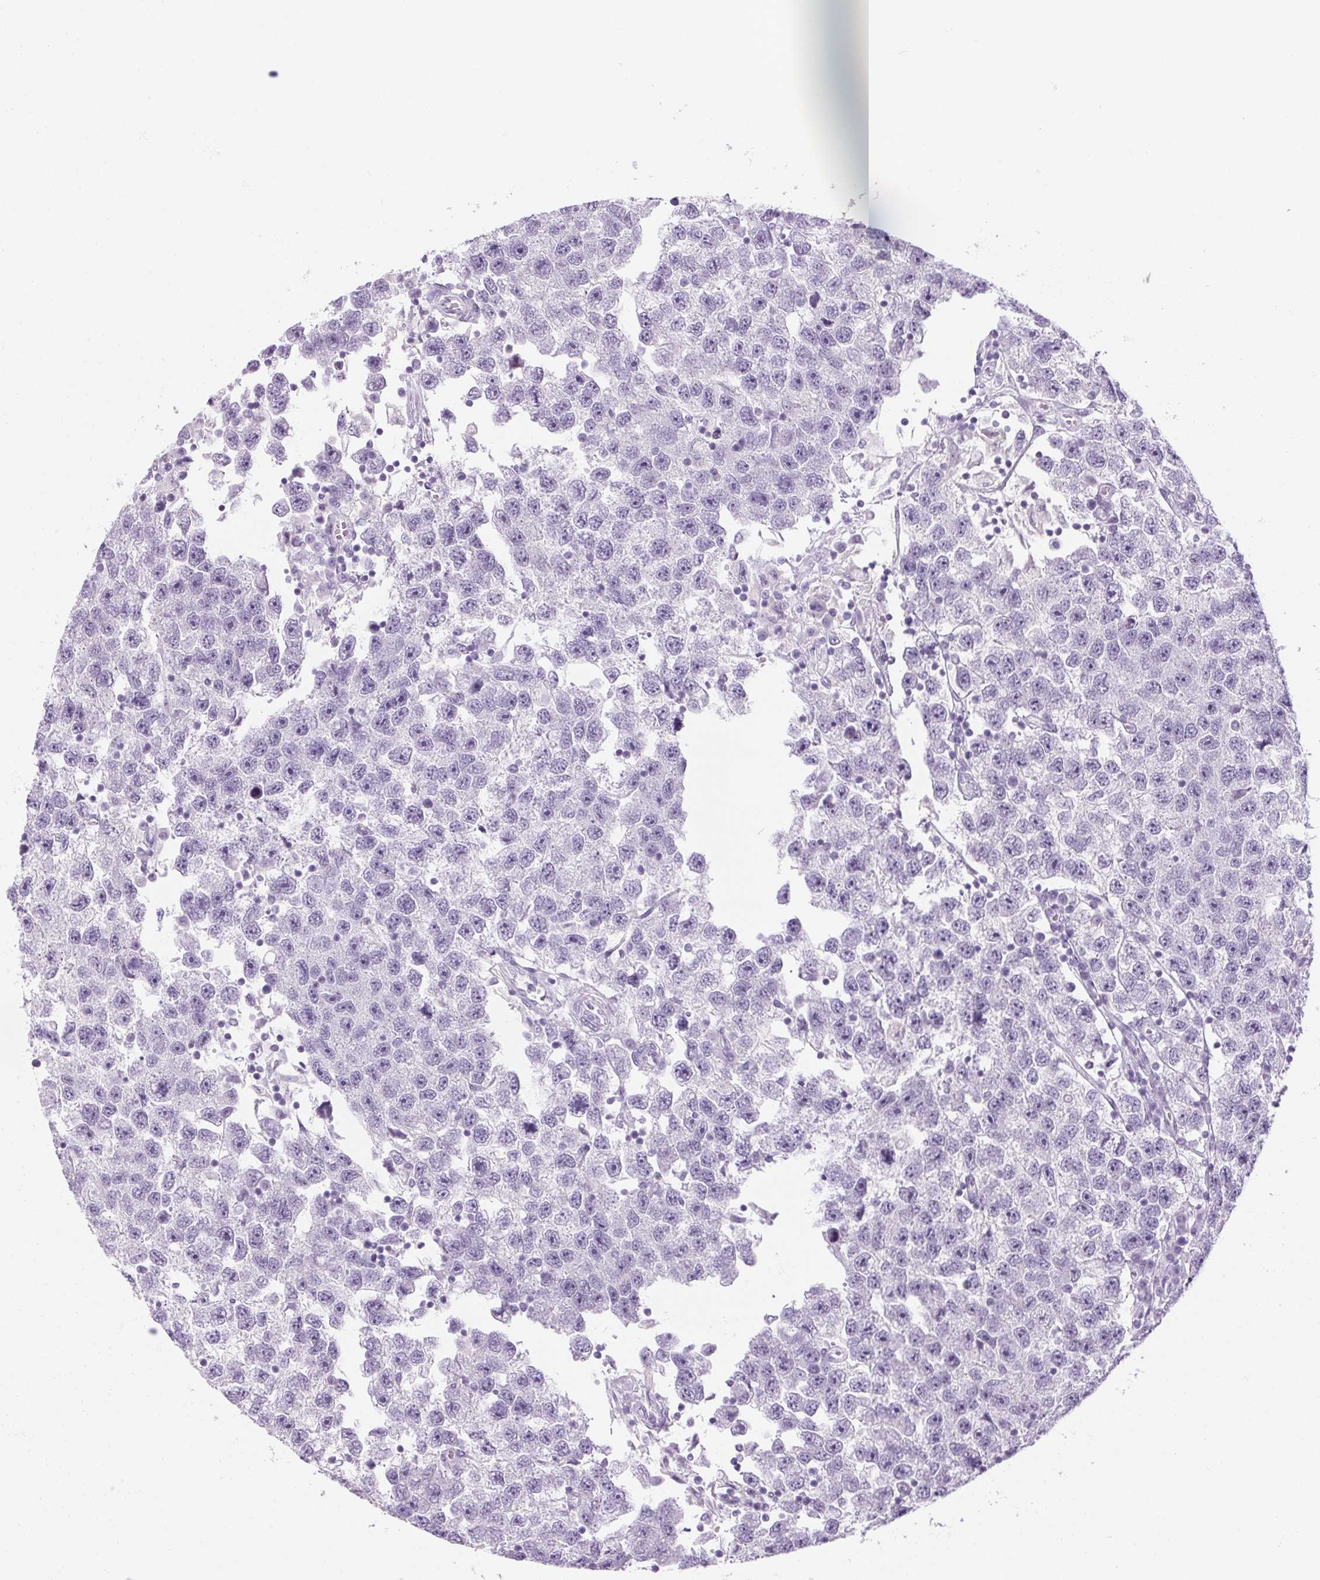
{"staining": {"intensity": "negative", "quantity": "none", "location": "none"}, "tissue": "testis cancer", "cell_type": "Tumor cells", "image_type": "cancer", "snomed": [{"axis": "morphology", "description": "Seminoma, NOS"}, {"axis": "topography", "description": "Testis"}], "caption": "A high-resolution image shows immunohistochemistry staining of testis cancer, which exhibits no significant staining in tumor cells.", "gene": "RPTN", "patient": {"sex": "male", "age": 26}}